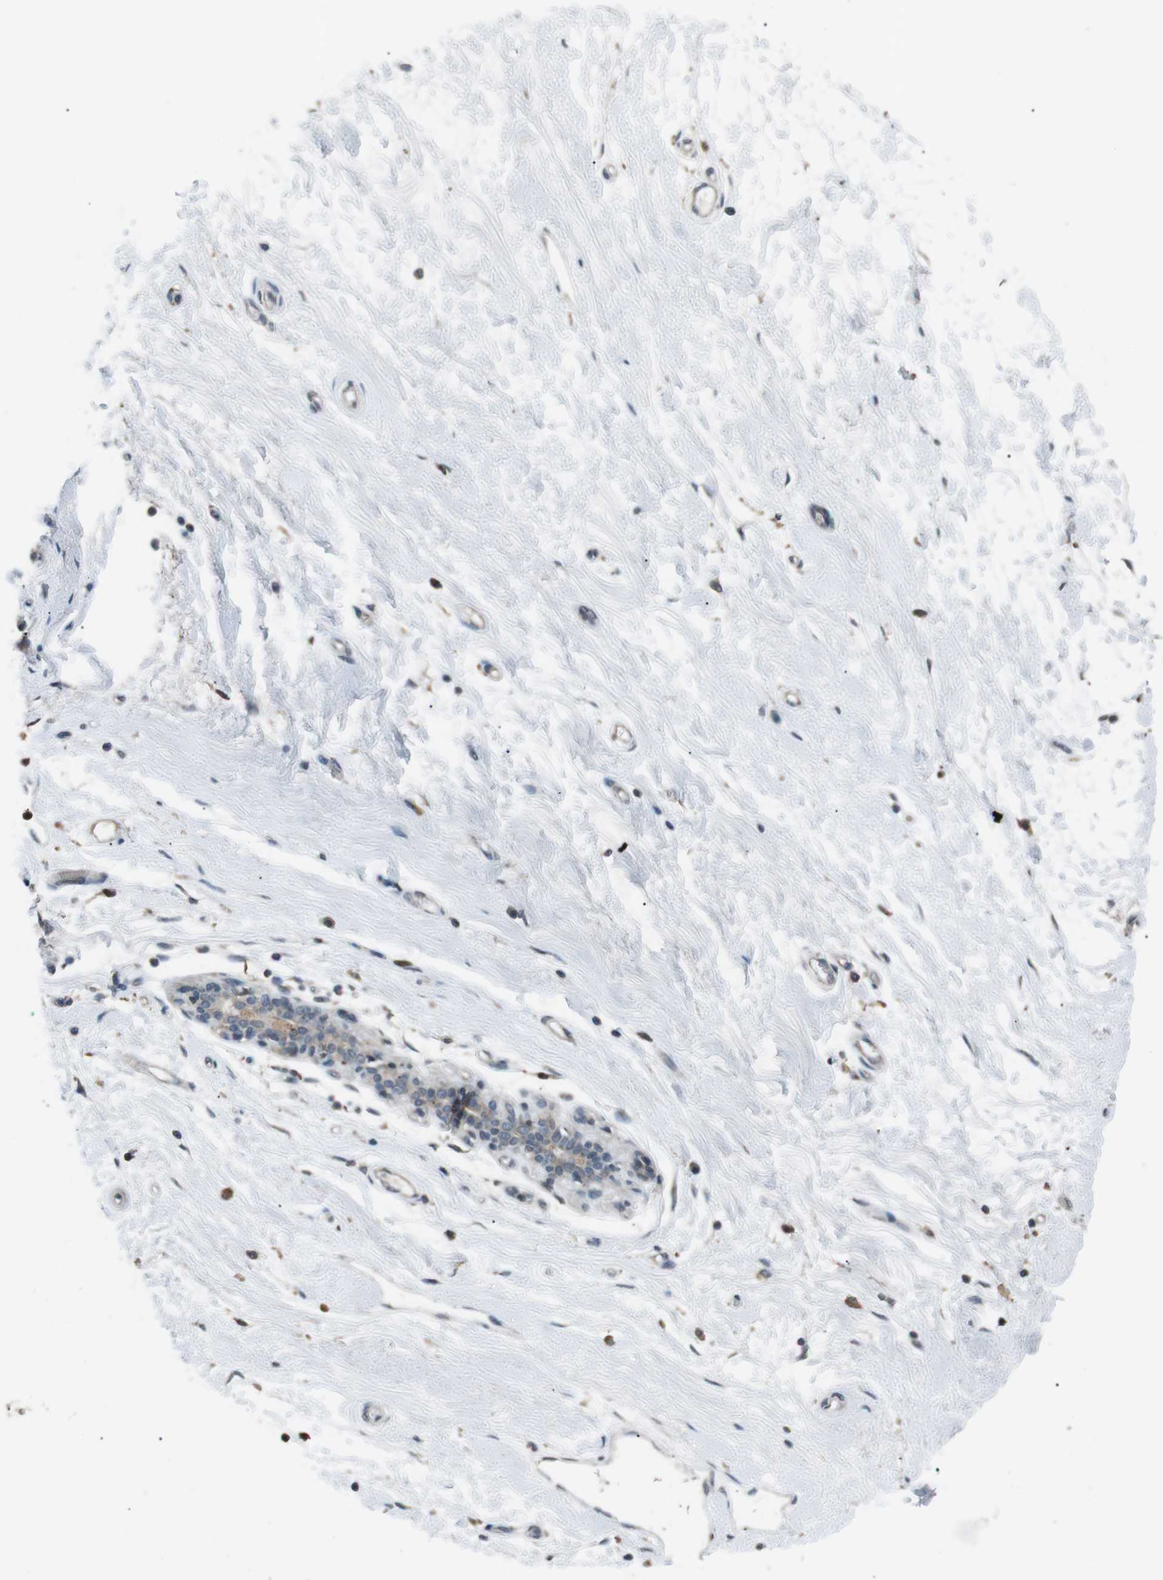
{"staining": {"intensity": "negative", "quantity": "none", "location": "none"}, "tissue": "breast", "cell_type": "Adipocytes", "image_type": "normal", "snomed": [{"axis": "morphology", "description": "Normal tissue, NOS"}, {"axis": "morphology", "description": "Lobular carcinoma"}, {"axis": "topography", "description": "Breast"}], "caption": "Protein analysis of normal breast exhibits no significant expression in adipocytes. (DAB IHC, high magnification).", "gene": "NEK7", "patient": {"sex": "female", "age": 59}}